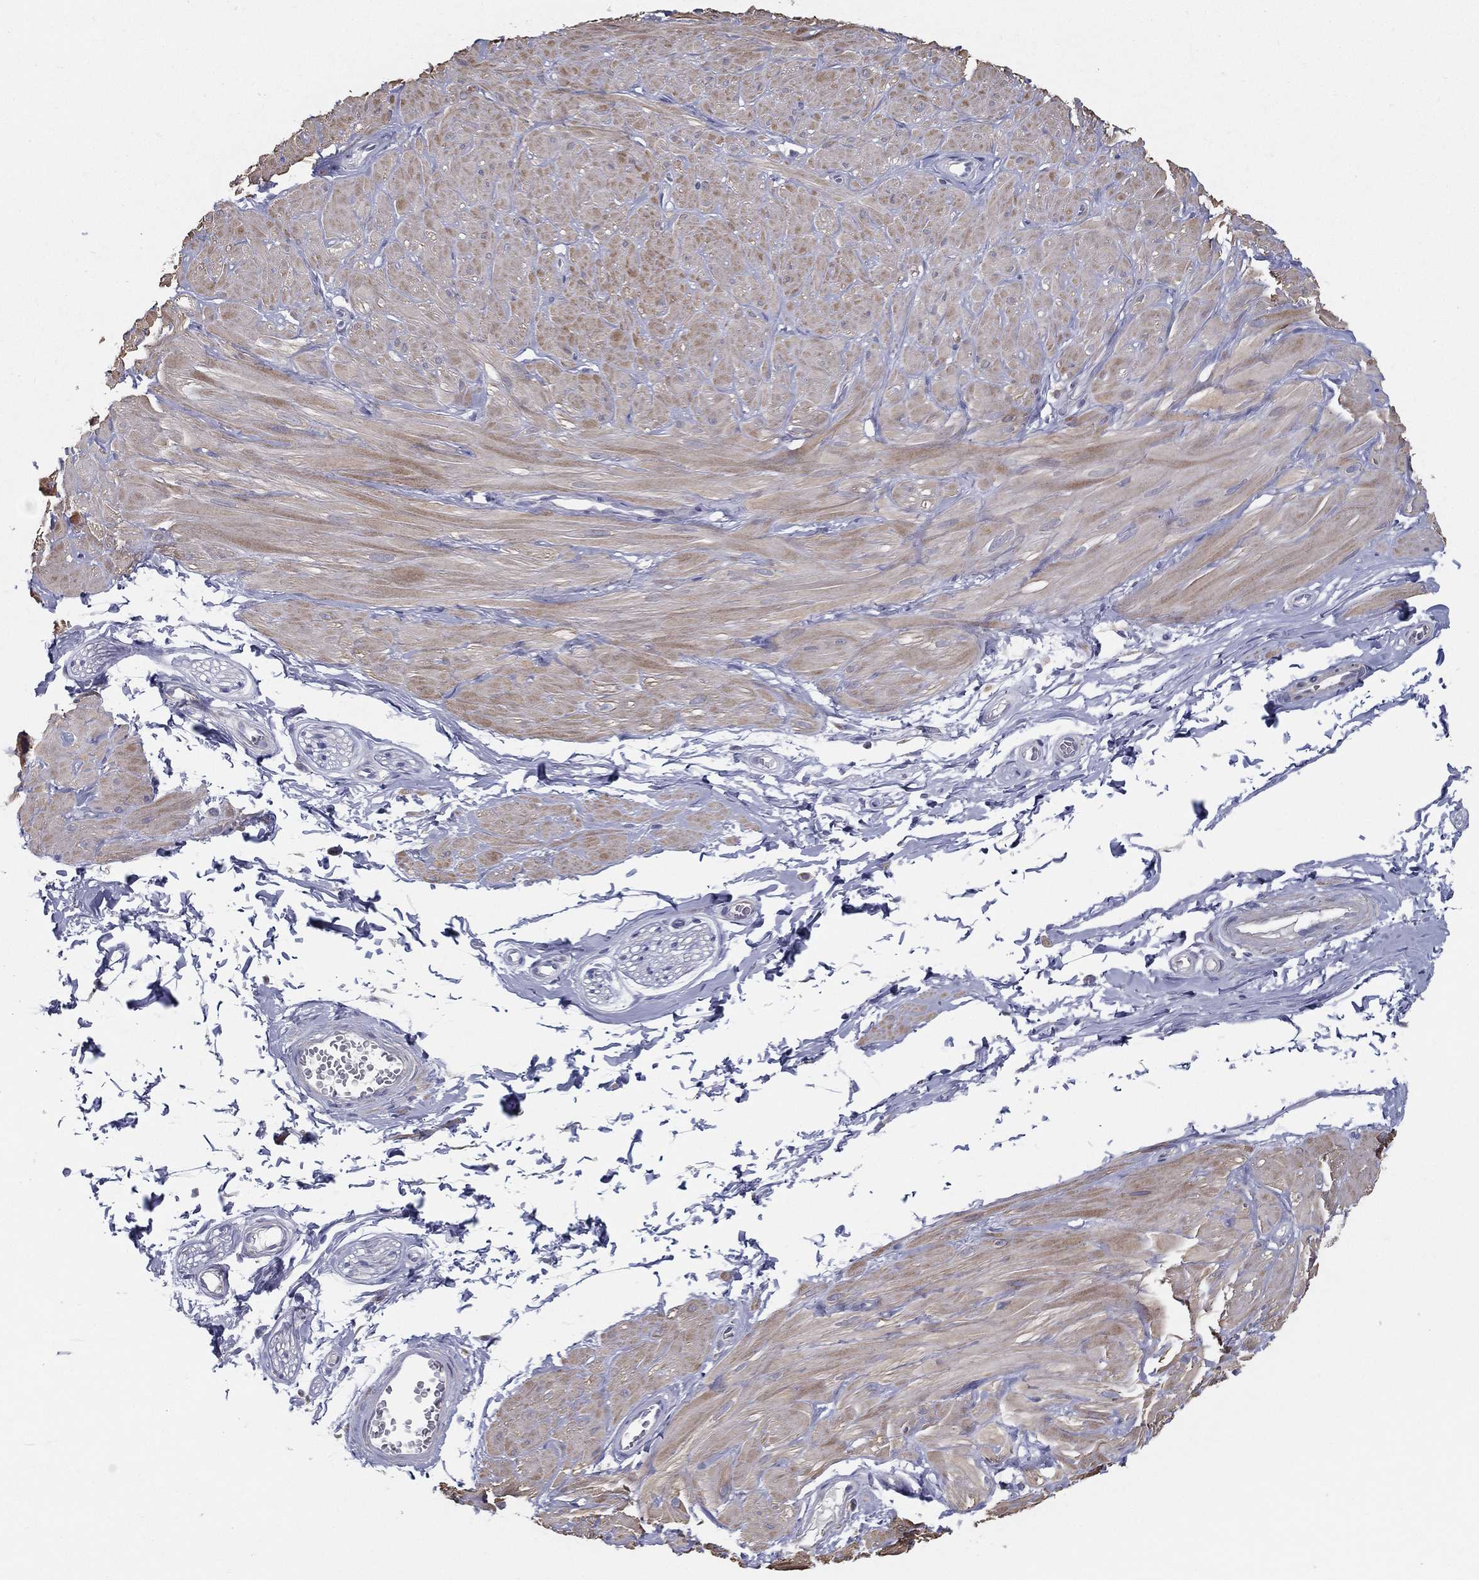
{"staining": {"intensity": "negative", "quantity": "none", "location": "none"}, "tissue": "soft tissue", "cell_type": "Fibroblasts", "image_type": "normal", "snomed": [{"axis": "morphology", "description": "Normal tissue, NOS"}, {"axis": "topography", "description": "Smooth muscle"}, {"axis": "topography", "description": "Peripheral nerve tissue"}], "caption": "Immunohistochemistry photomicrograph of unremarkable human soft tissue stained for a protein (brown), which exhibits no expression in fibroblasts.", "gene": "PCSK1", "patient": {"sex": "male", "age": 22}}